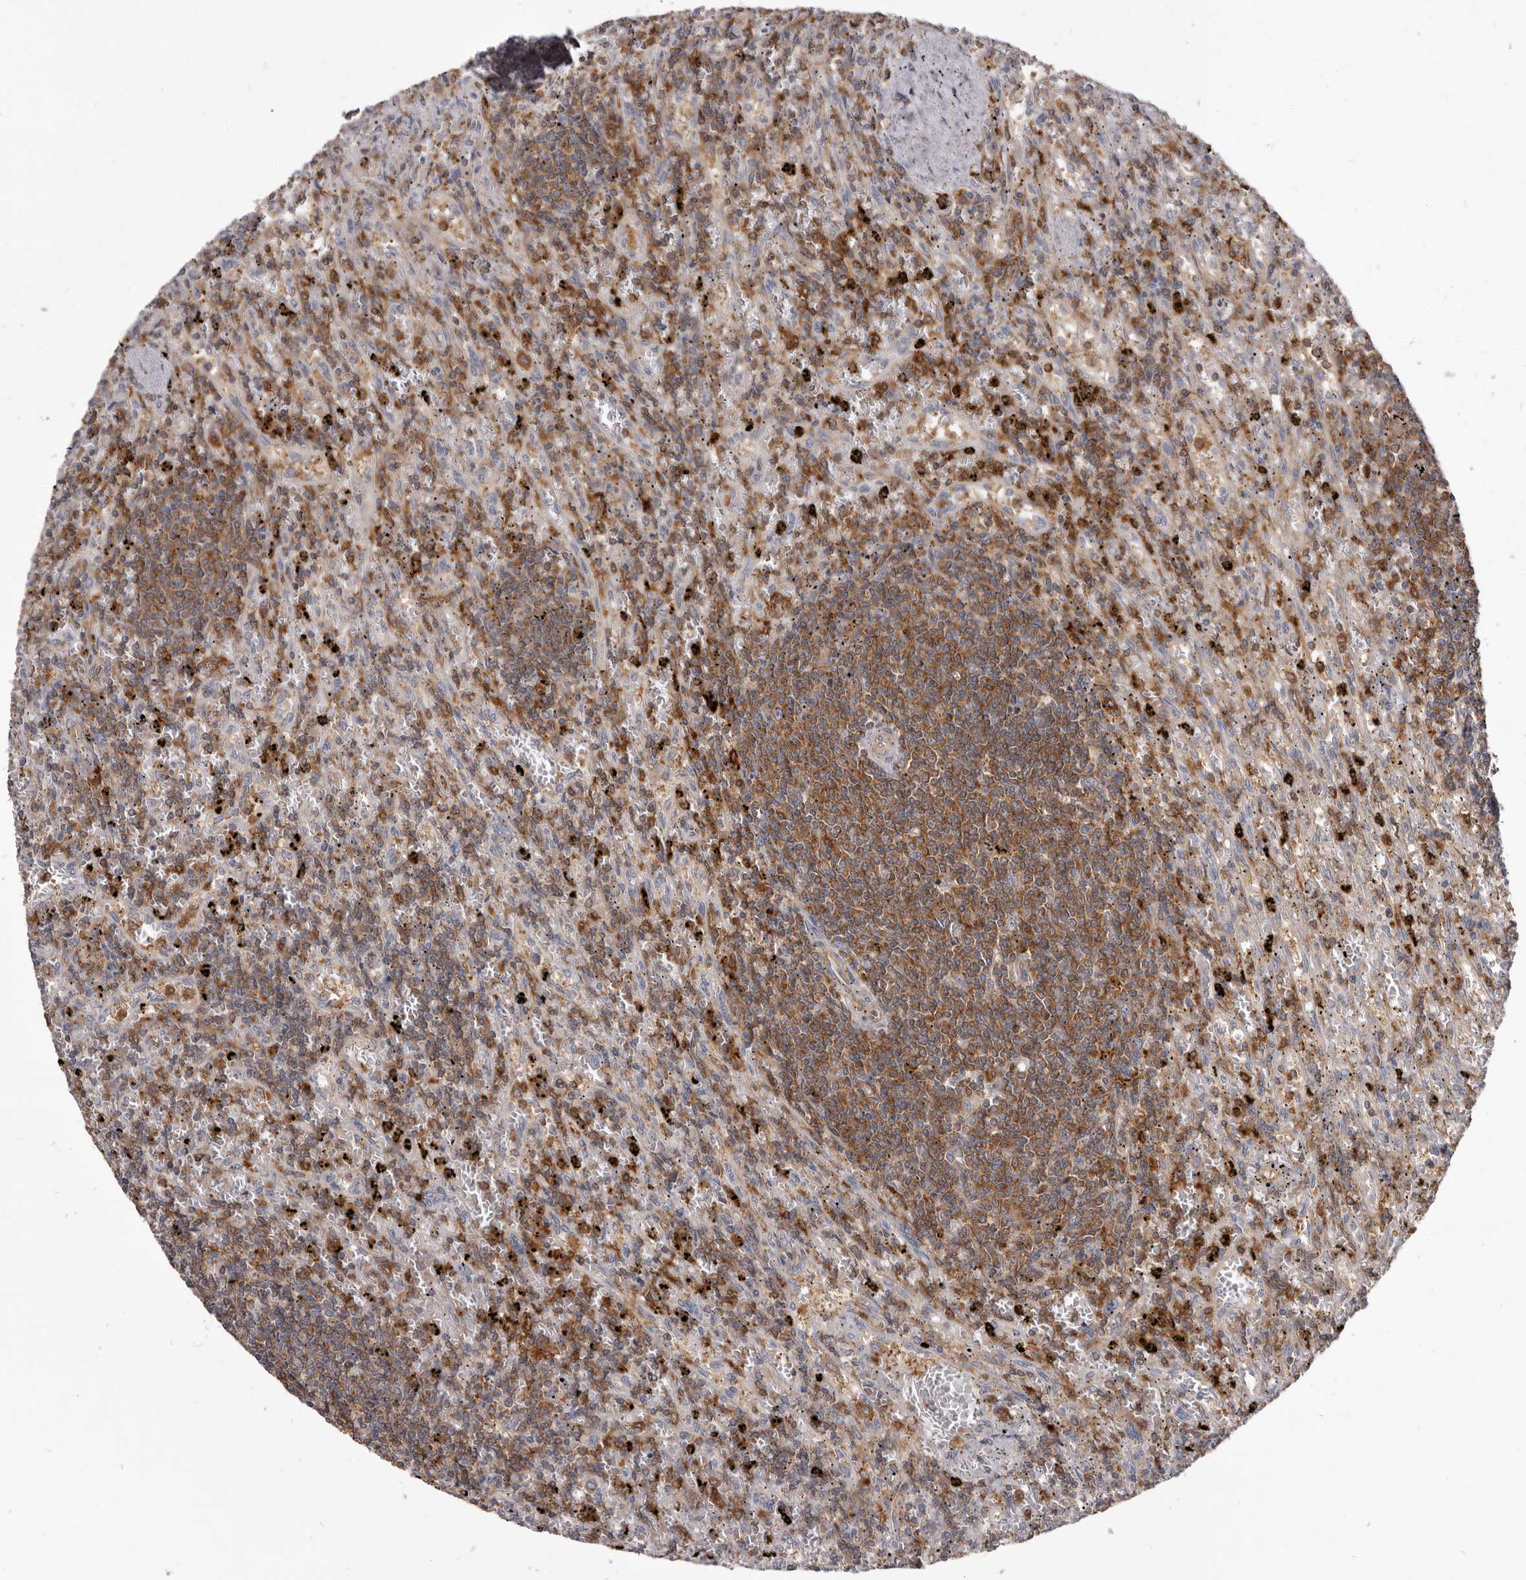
{"staining": {"intensity": "moderate", "quantity": ">75%", "location": "cytoplasmic/membranous"}, "tissue": "lymphoma", "cell_type": "Tumor cells", "image_type": "cancer", "snomed": [{"axis": "morphology", "description": "Malignant lymphoma, non-Hodgkin's type, Low grade"}, {"axis": "topography", "description": "Spleen"}], "caption": "Immunohistochemistry (IHC) of human low-grade malignant lymphoma, non-Hodgkin's type demonstrates medium levels of moderate cytoplasmic/membranous positivity in about >75% of tumor cells.", "gene": "CBL", "patient": {"sex": "male", "age": 76}}